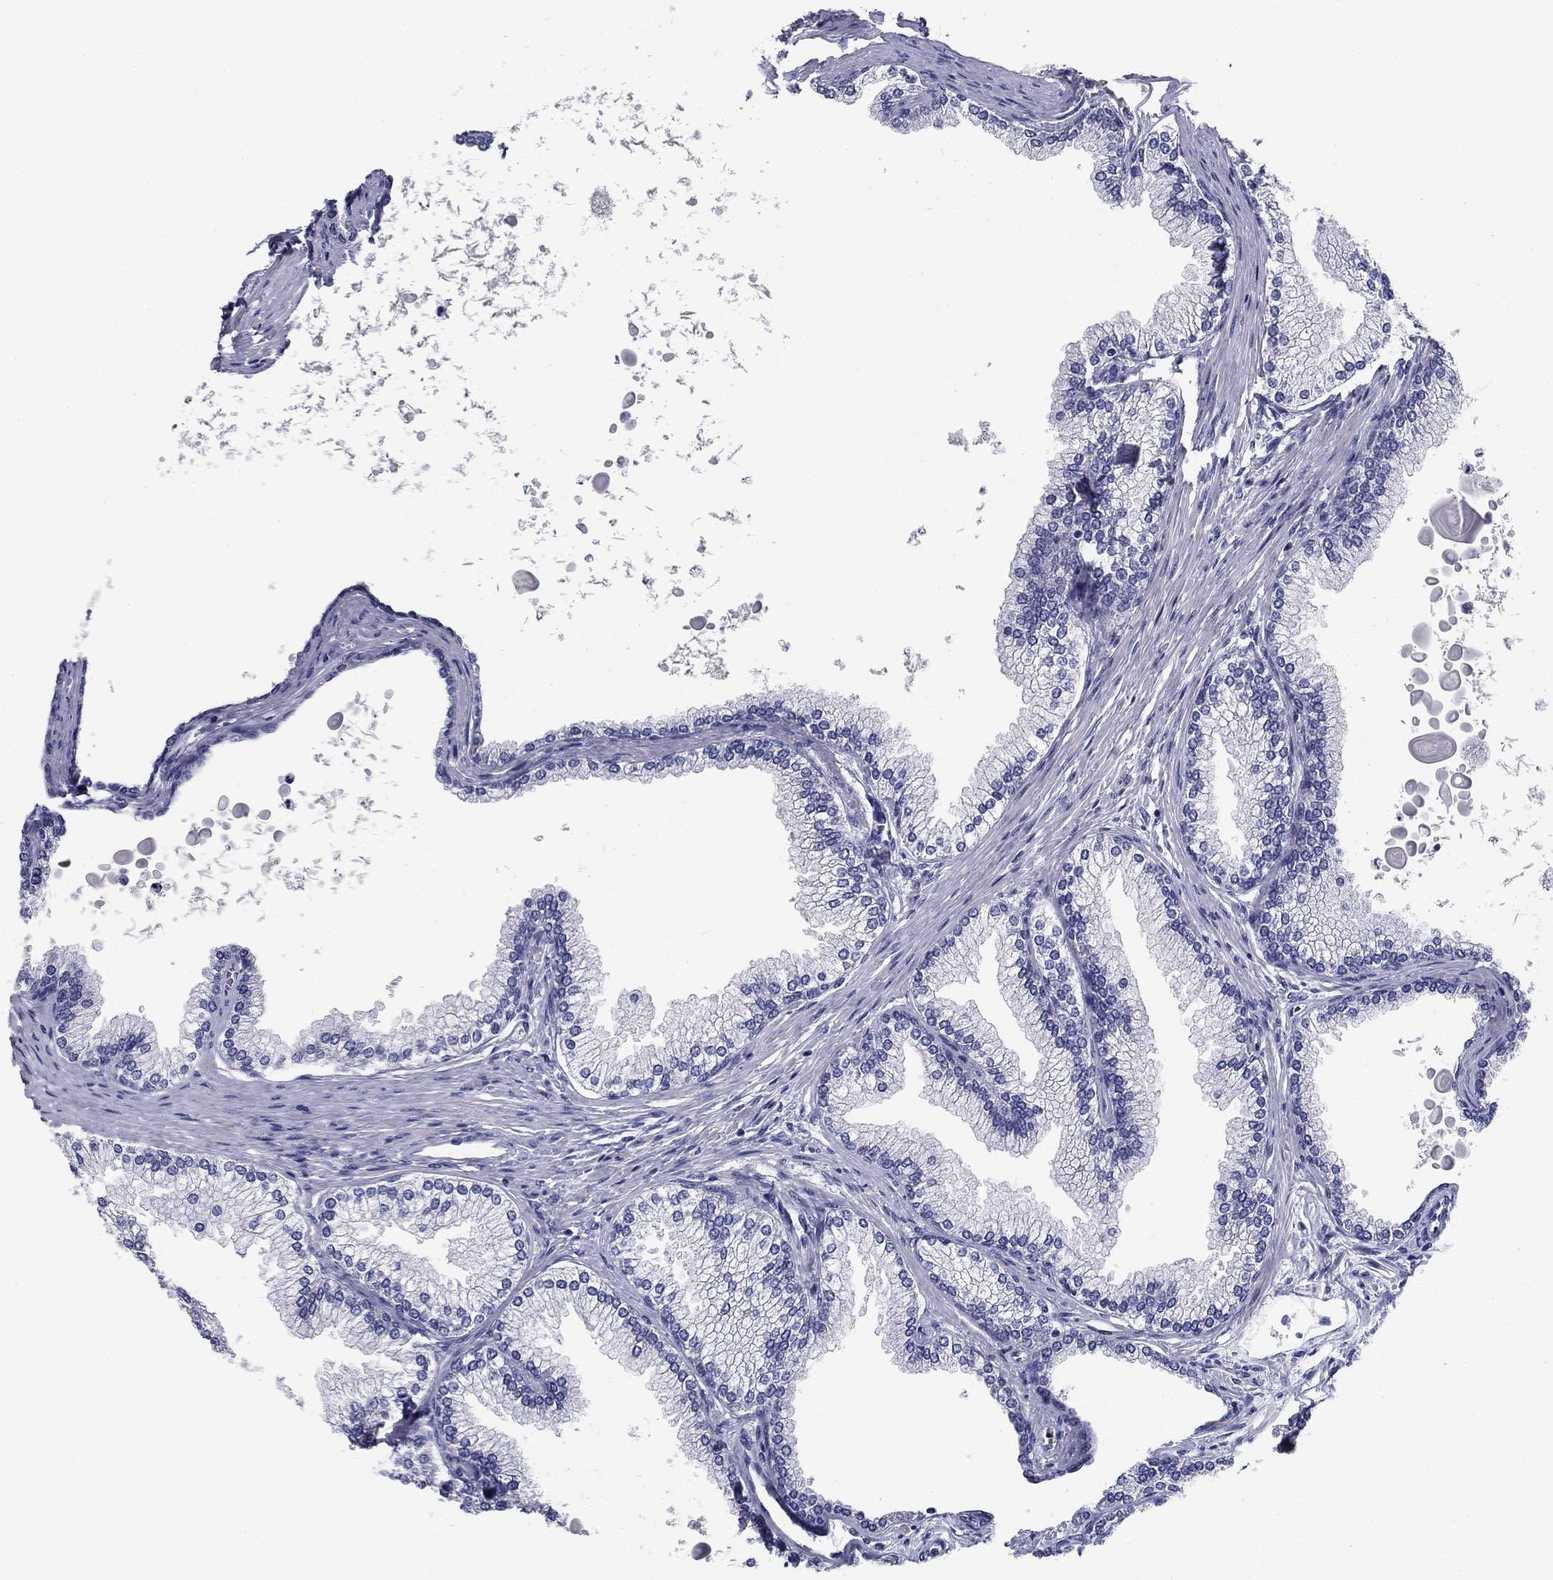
{"staining": {"intensity": "negative", "quantity": "none", "location": "none"}, "tissue": "prostate", "cell_type": "Glandular cells", "image_type": "normal", "snomed": [{"axis": "morphology", "description": "Normal tissue, NOS"}, {"axis": "topography", "description": "Prostate"}], "caption": "Image shows no significant protein positivity in glandular cells of unremarkable prostate. (Immunohistochemistry, brightfield microscopy, high magnification).", "gene": "UPB1", "patient": {"sex": "male", "age": 72}}